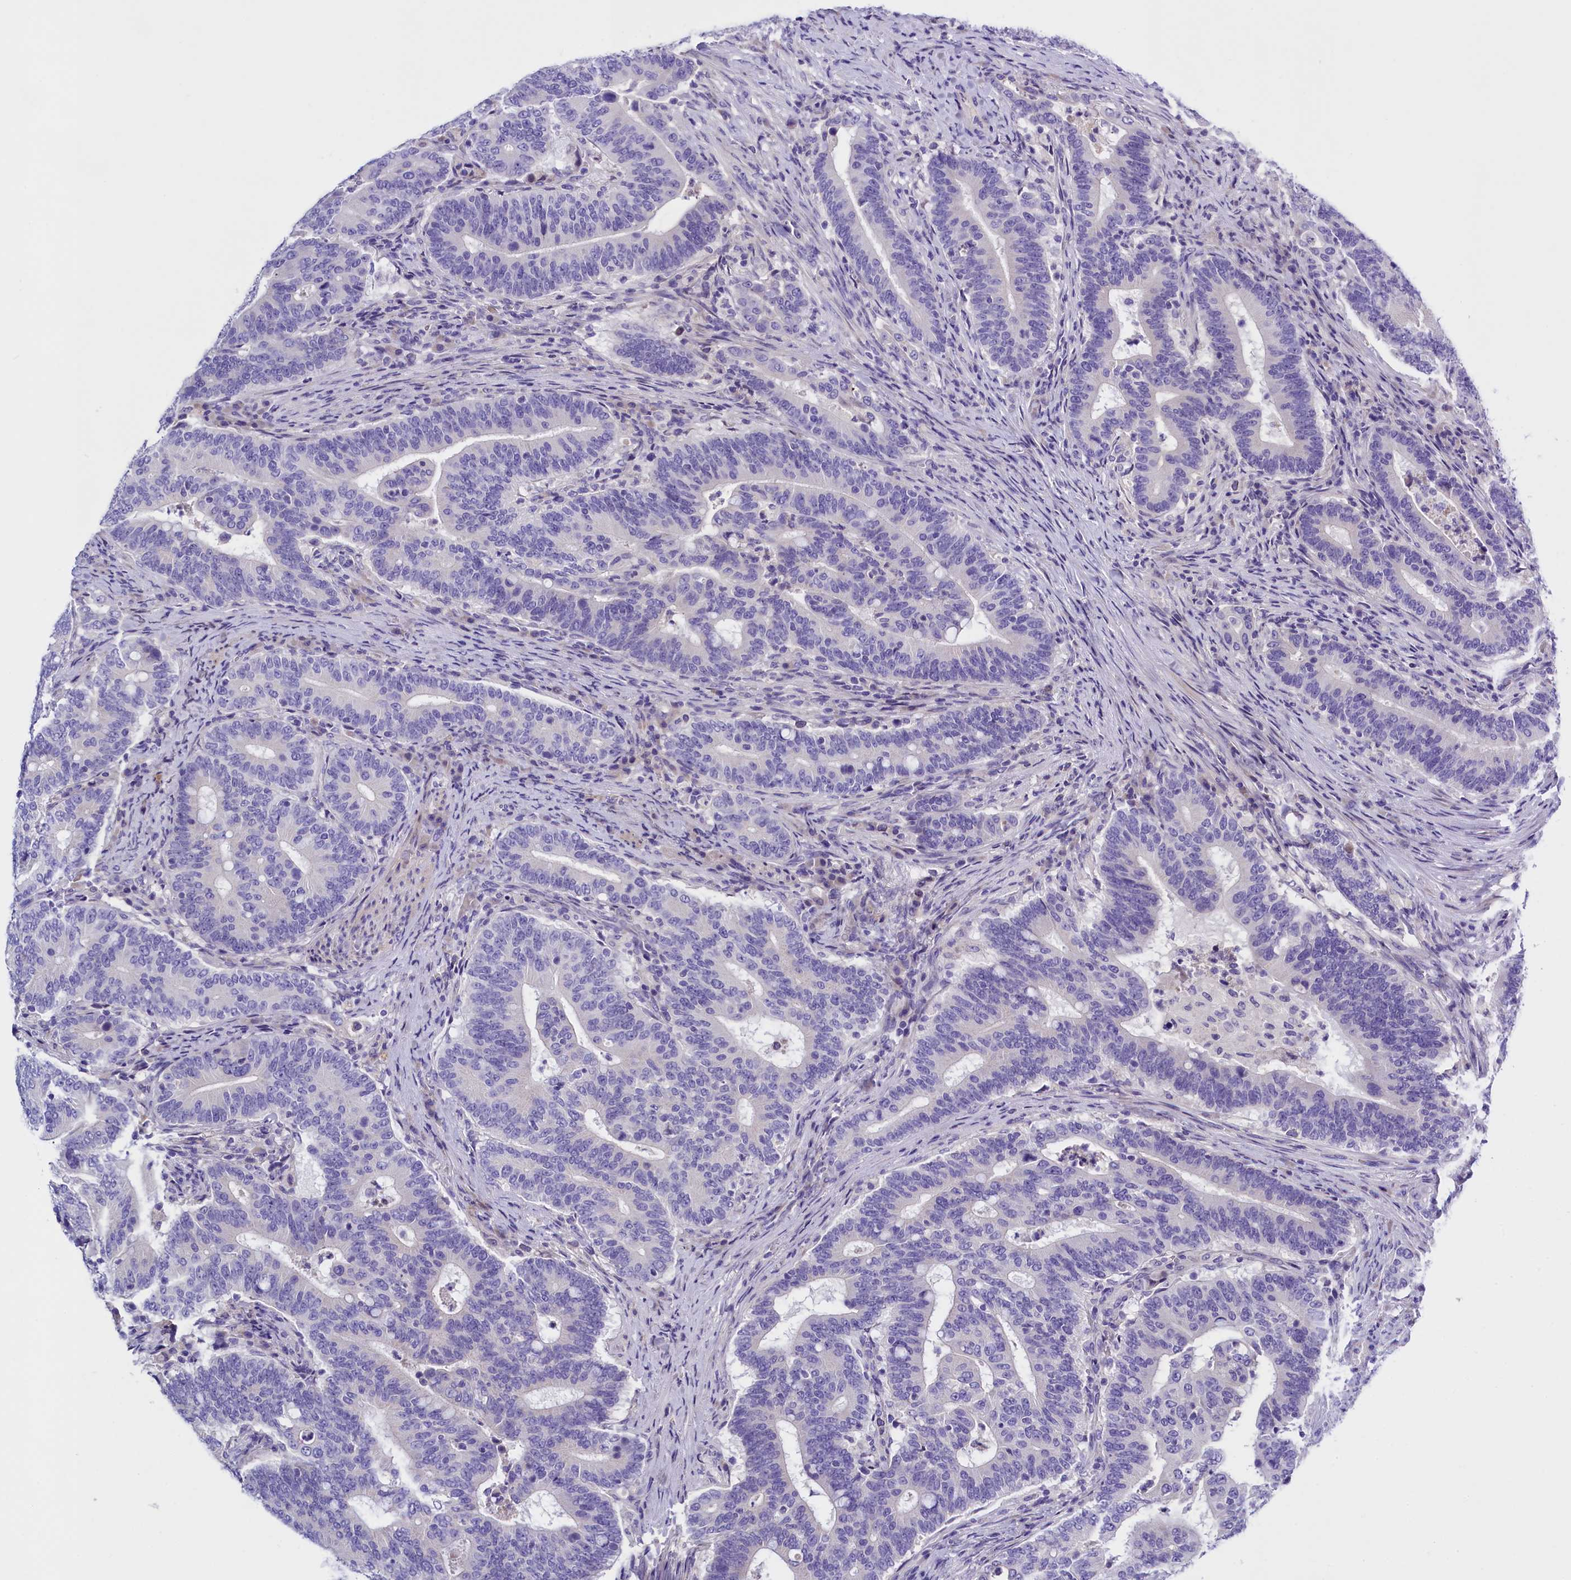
{"staining": {"intensity": "negative", "quantity": "none", "location": "none"}, "tissue": "colorectal cancer", "cell_type": "Tumor cells", "image_type": "cancer", "snomed": [{"axis": "morphology", "description": "Adenocarcinoma, NOS"}, {"axis": "topography", "description": "Colon"}], "caption": "This is an immunohistochemistry image of human colorectal adenocarcinoma. There is no positivity in tumor cells.", "gene": "RTTN", "patient": {"sex": "female", "age": 66}}